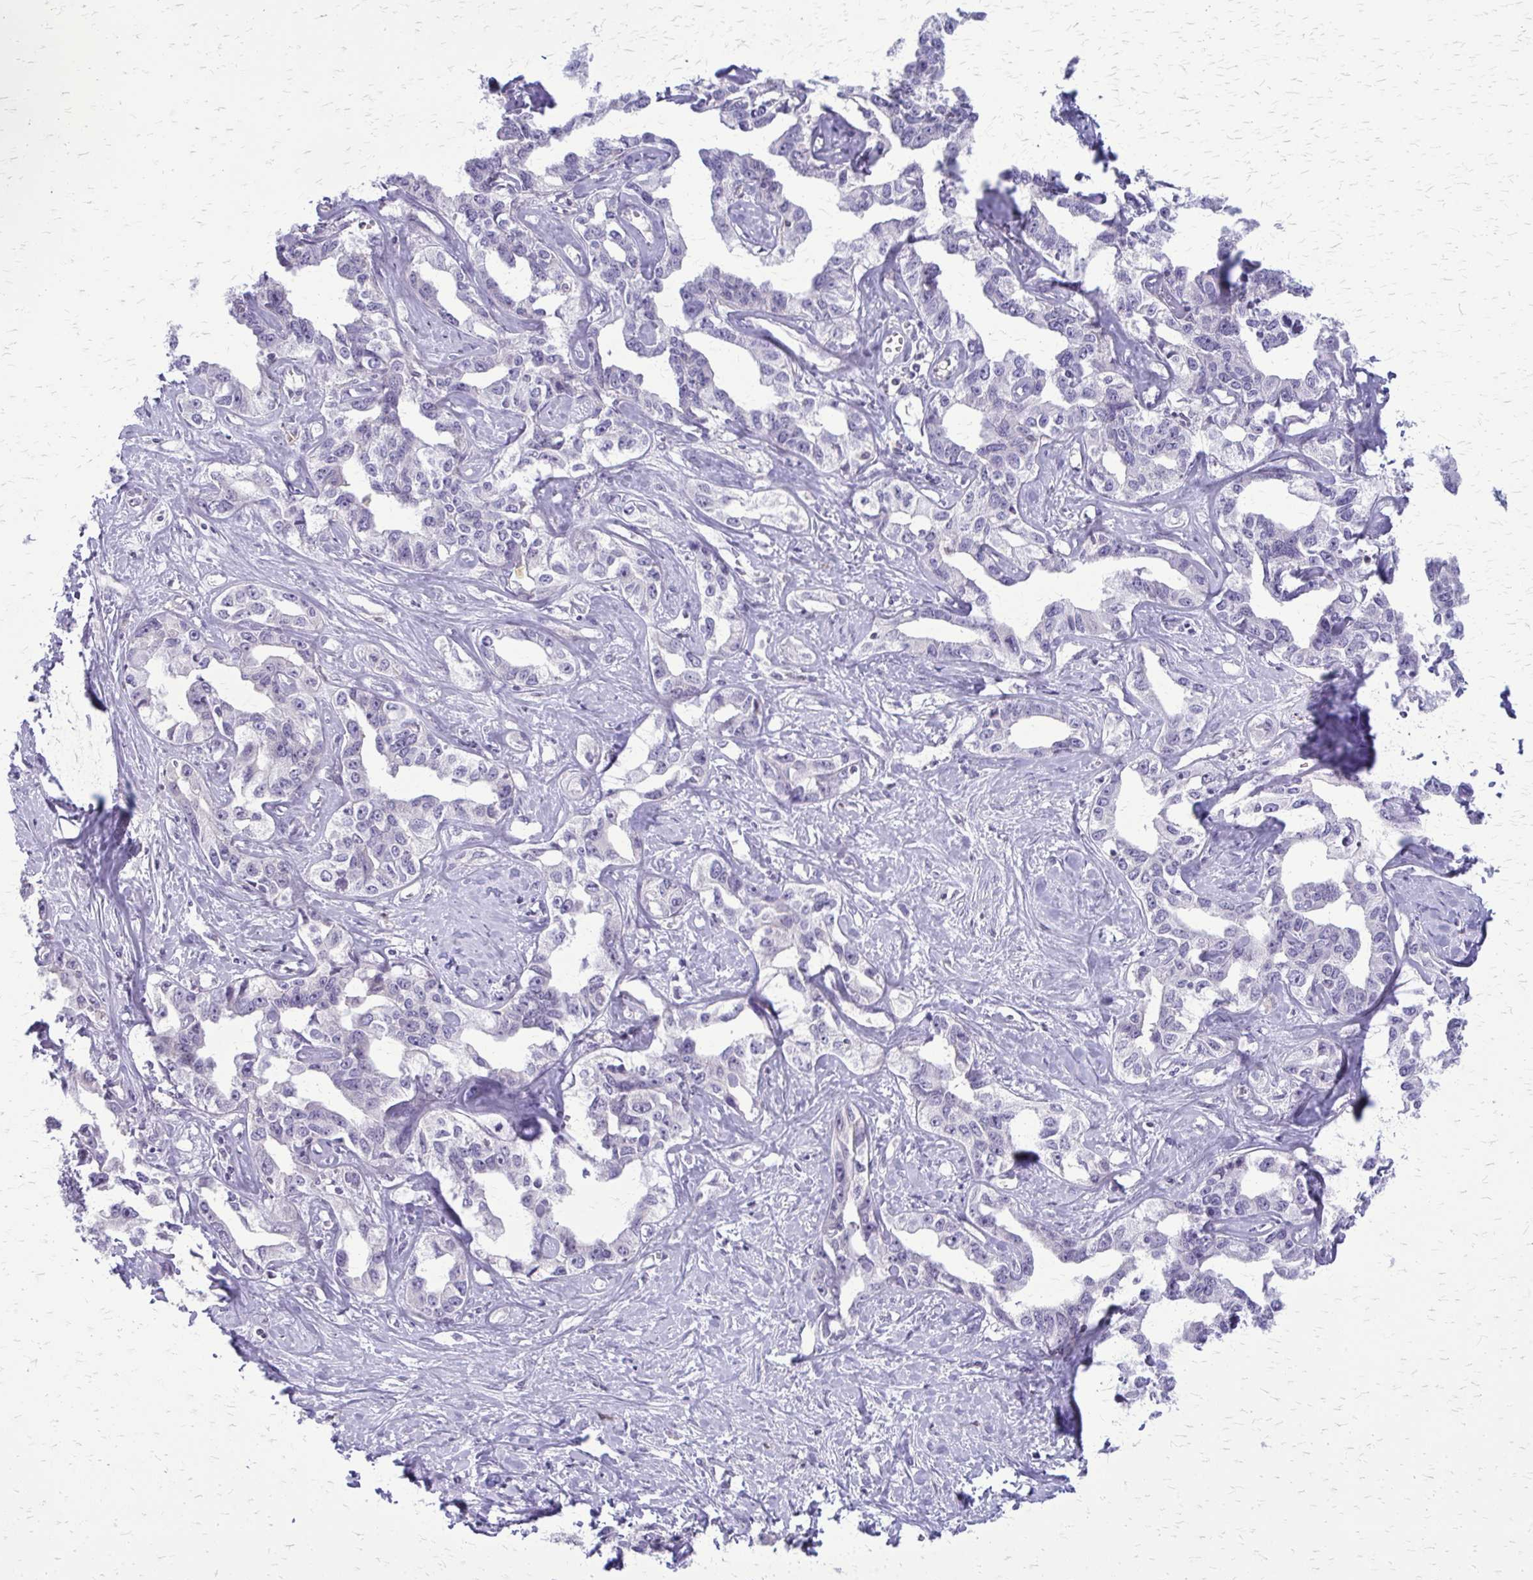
{"staining": {"intensity": "negative", "quantity": "none", "location": "none"}, "tissue": "liver cancer", "cell_type": "Tumor cells", "image_type": "cancer", "snomed": [{"axis": "morphology", "description": "Cholangiocarcinoma"}, {"axis": "topography", "description": "Liver"}], "caption": "A high-resolution photomicrograph shows IHC staining of liver cholangiocarcinoma, which reveals no significant expression in tumor cells.", "gene": "GLRX", "patient": {"sex": "male", "age": 59}}